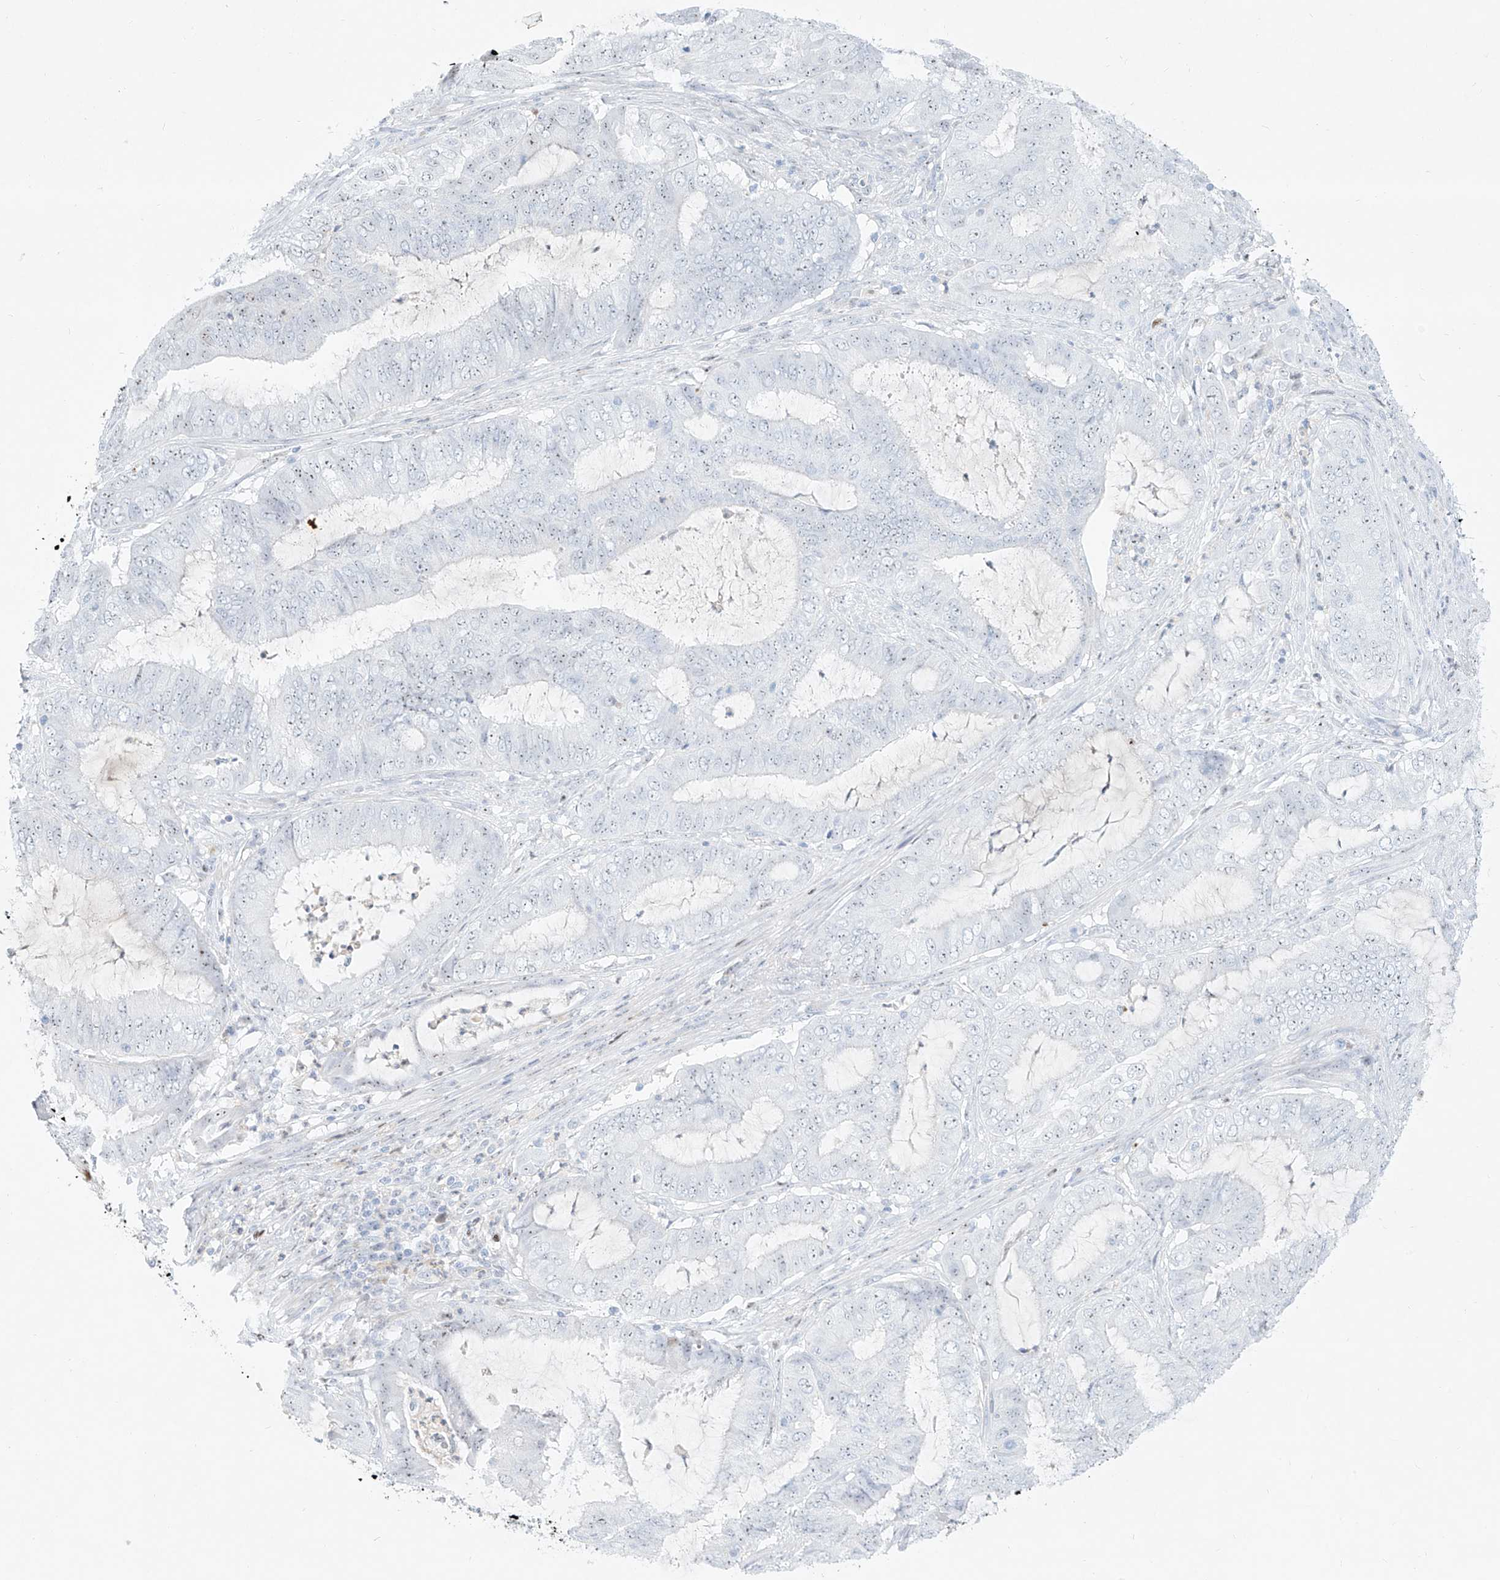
{"staining": {"intensity": "negative", "quantity": "none", "location": "none"}, "tissue": "endometrial cancer", "cell_type": "Tumor cells", "image_type": "cancer", "snomed": [{"axis": "morphology", "description": "Adenocarcinoma, NOS"}, {"axis": "topography", "description": "Endometrium"}], "caption": "DAB (3,3'-diaminobenzidine) immunohistochemical staining of endometrial adenocarcinoma reveals no significant staining in tumor cells.", "gene": "SNU13", "patient": {"sex": "female", "age": 51}}